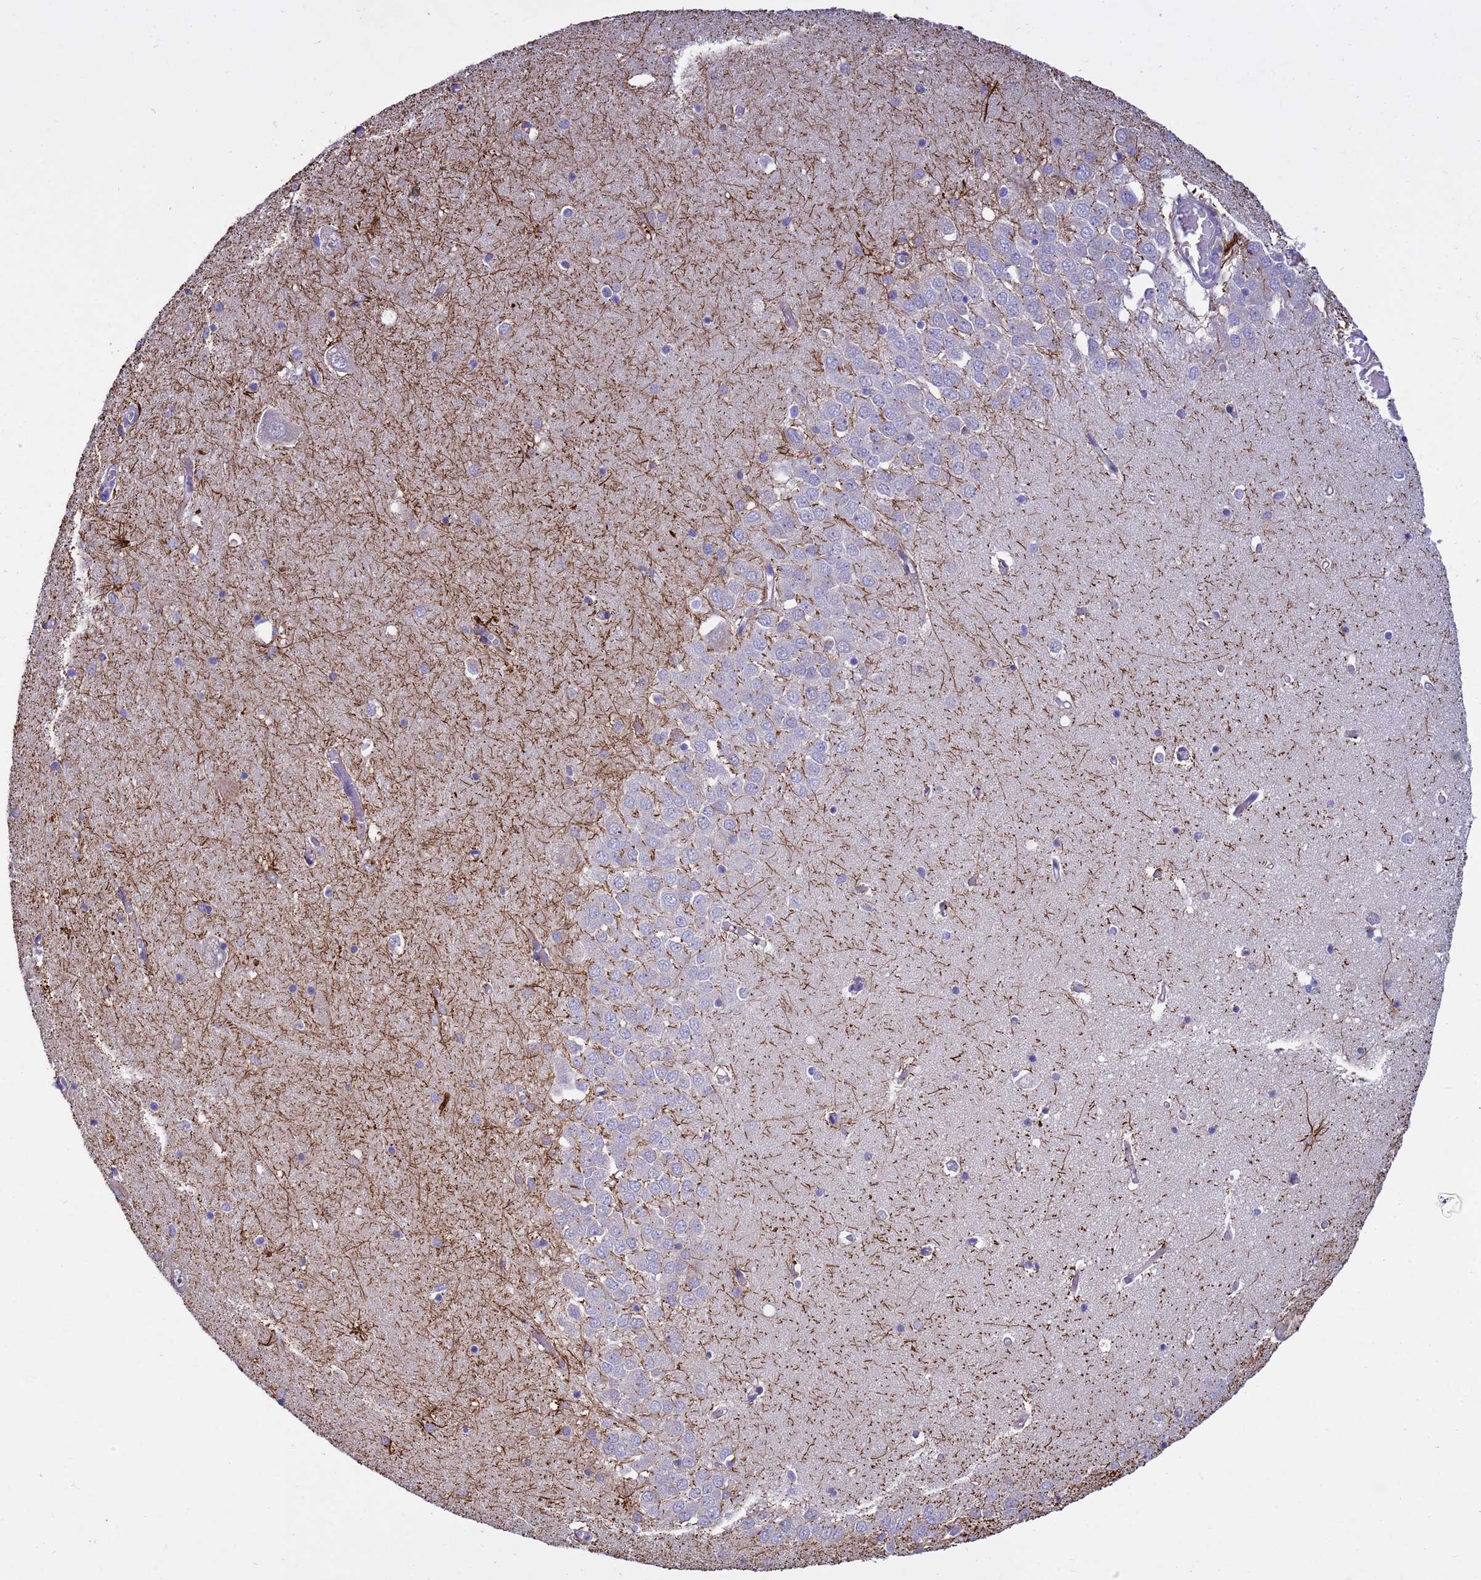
{"staining": {"intensity": "moderate", "quantity": "<25%", "location": "cytoplasmic/membranous"}, "tissue": "hippocampus", "cell_type": "Glial cells", "image_type": "normal", "snomed": [{"axis": "morphology", "description": "Normal tissue, NOS"}, {"axis": "topography", "description": "Hippocampus"}], "caption": "Immunohistochemistry (IHC) (DAB (3,3'-diaminobenzidine)) staining of unremarkable hippocampus reveals moderate cytoplasmic/membranous protein positivity in approximately <25% of glial cells. The protein of interest is shown in brown color, while the nuclei are stained blue.", "gene": "TUBGCP3", "patient": {"sex": "male", "age": 70}}